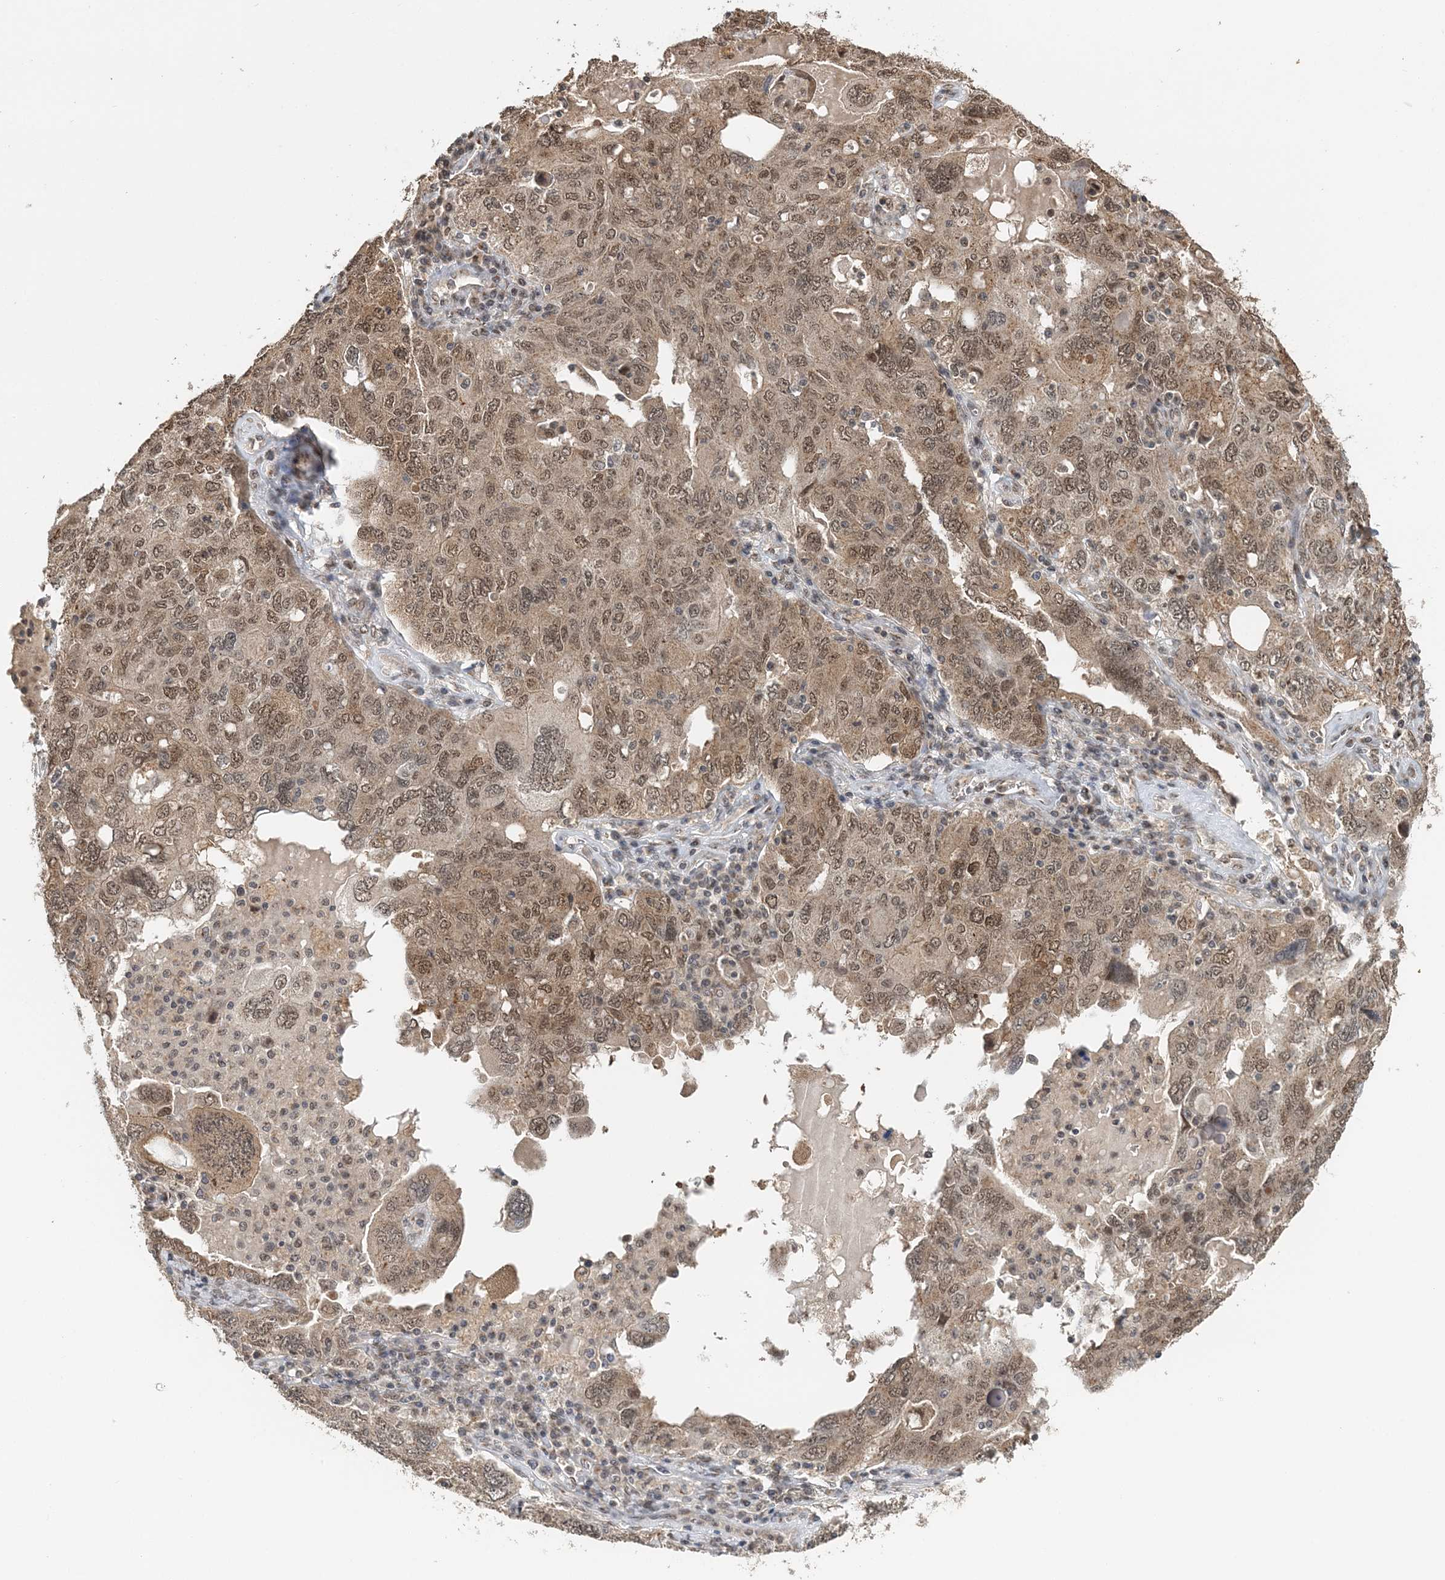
{"staining": {"intensity": "moderate", "quantity": "25%-75%", "location": "cytoplasmic/membranous,nuclear"}, "tissue": "ovarian cancer", "cell_type": "Tumor cells", "image_type": "cancer", "snomed": [{"axis": "morphology", "description": "Carcinoma, endometroid"}, {"axis": "topography", "description": "Ovary"}], "caption": "This micrograph exhibits immunohistochemistry (IHC) staining of ovarian cancer, with medium moderate cytoplasmic/membranous and nuclear positivity in approximately 25%-75% of tumor cells.", "gene": "TSHZ2", "patient": {"sex": "female", "age": 62}}